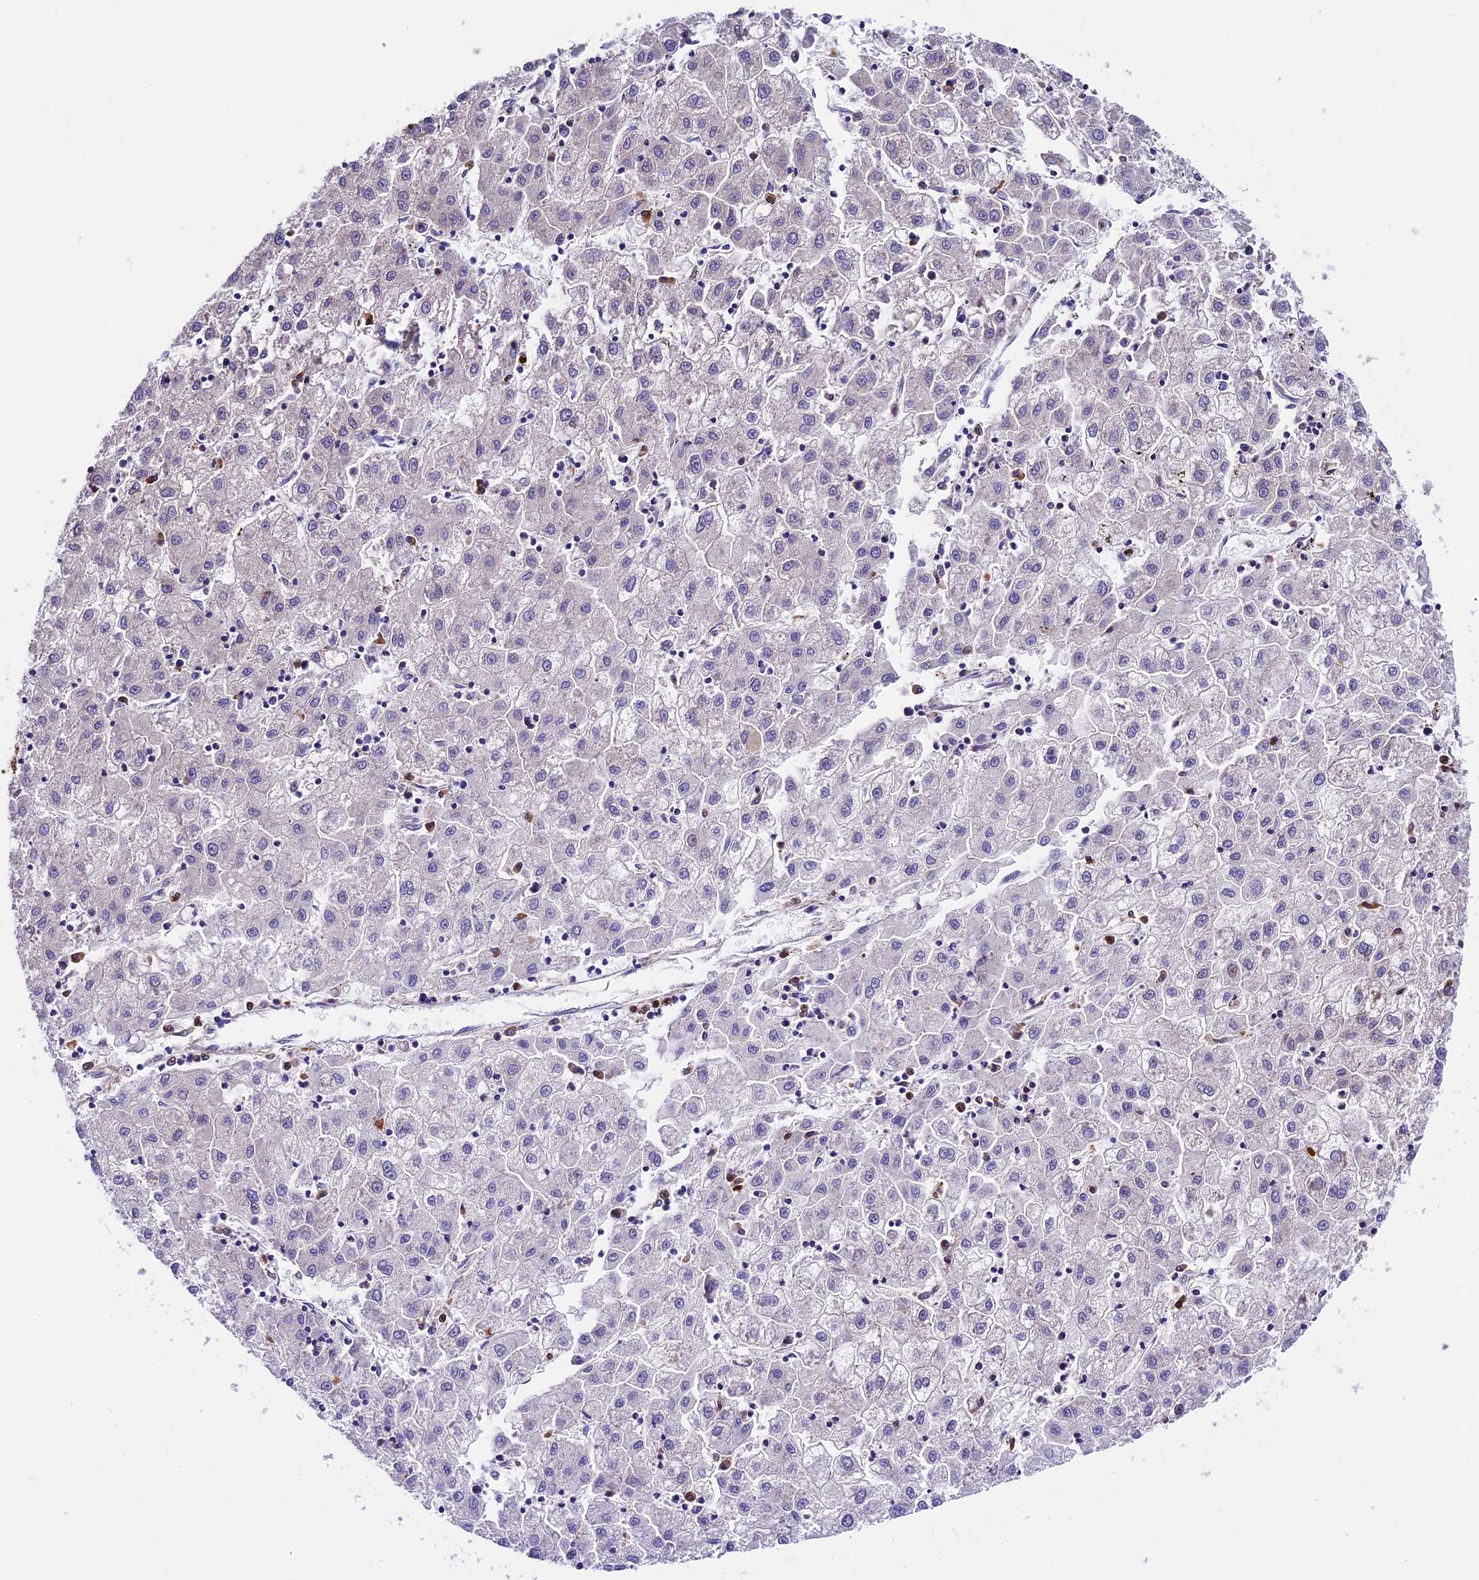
{"staining": {"intensity": "negative", "quantity": "none", "location": "none"}, "tissue": "liver cancer", "cell_type": "Tumor cells", "image_type": "cancer", "snomed": [{"axis": "morphology", "description": "Carcinoma, Hepatocellular, NOS"}, {"axis": "topography", "description": "Liver"}], "caption": "Liver cancer (hepatocellular carcinoma) was stained to show a protein in brown. There is no significant positivity in tumor cells.", "gene": "HERPUD1", "patient": {"sex": "male", "age": 72}}